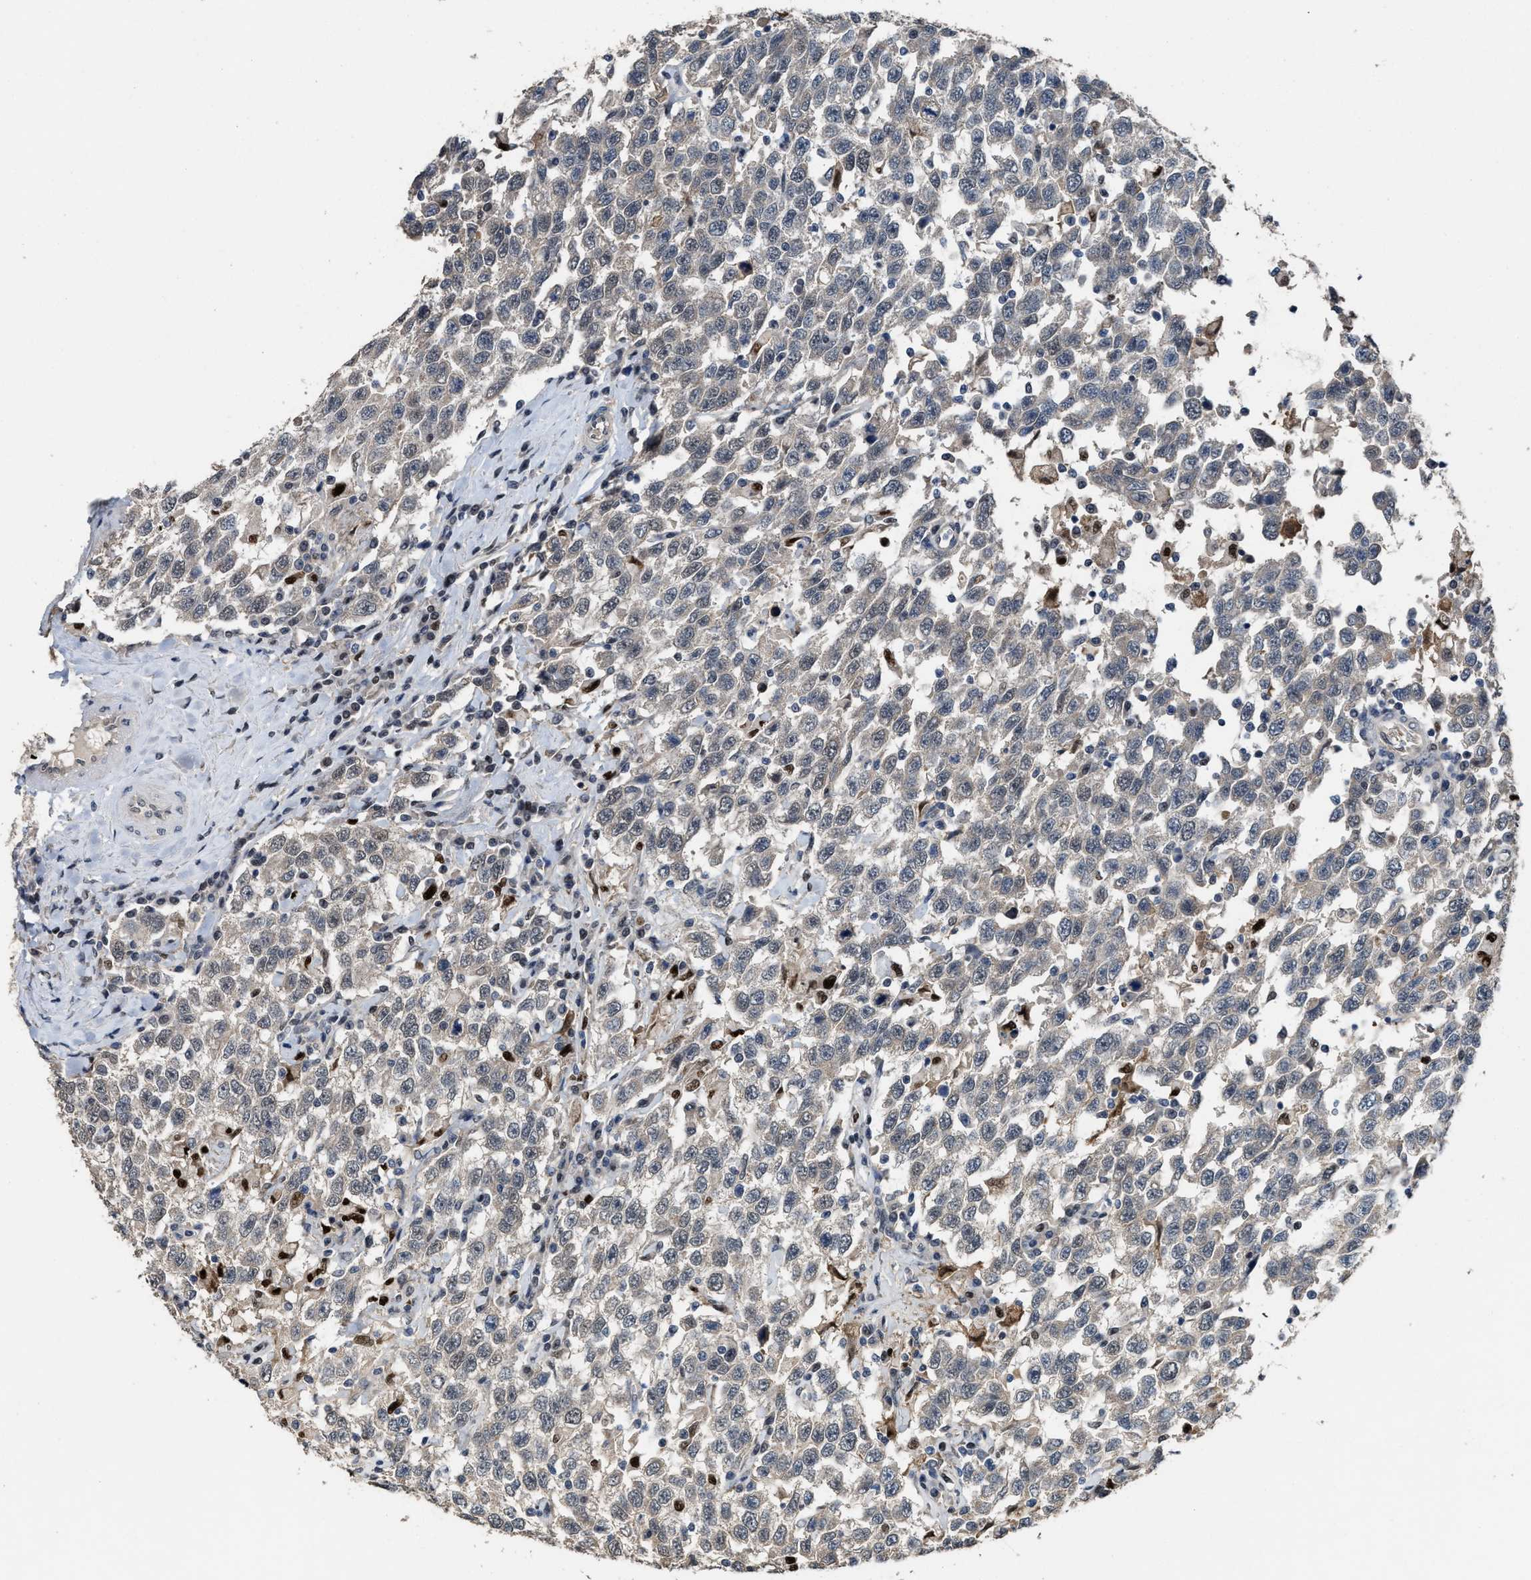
{"staining": {"intensity": "negative", "quantity": "none", "location": "none"}, "tissue": "testis cancer", "cell_type": "Tumor cells", "image_type": "cancer", "snomed": [{"axis": "morphology", "description": "Seminoma, NOS"}, {"axis": "topography", "description": "Testis"}], "caption": "Tumor cells are negative for brown protein staining in testis seminoma.", "gene": "ZNF20", "patient": {"sex": "male", "age": 41}}